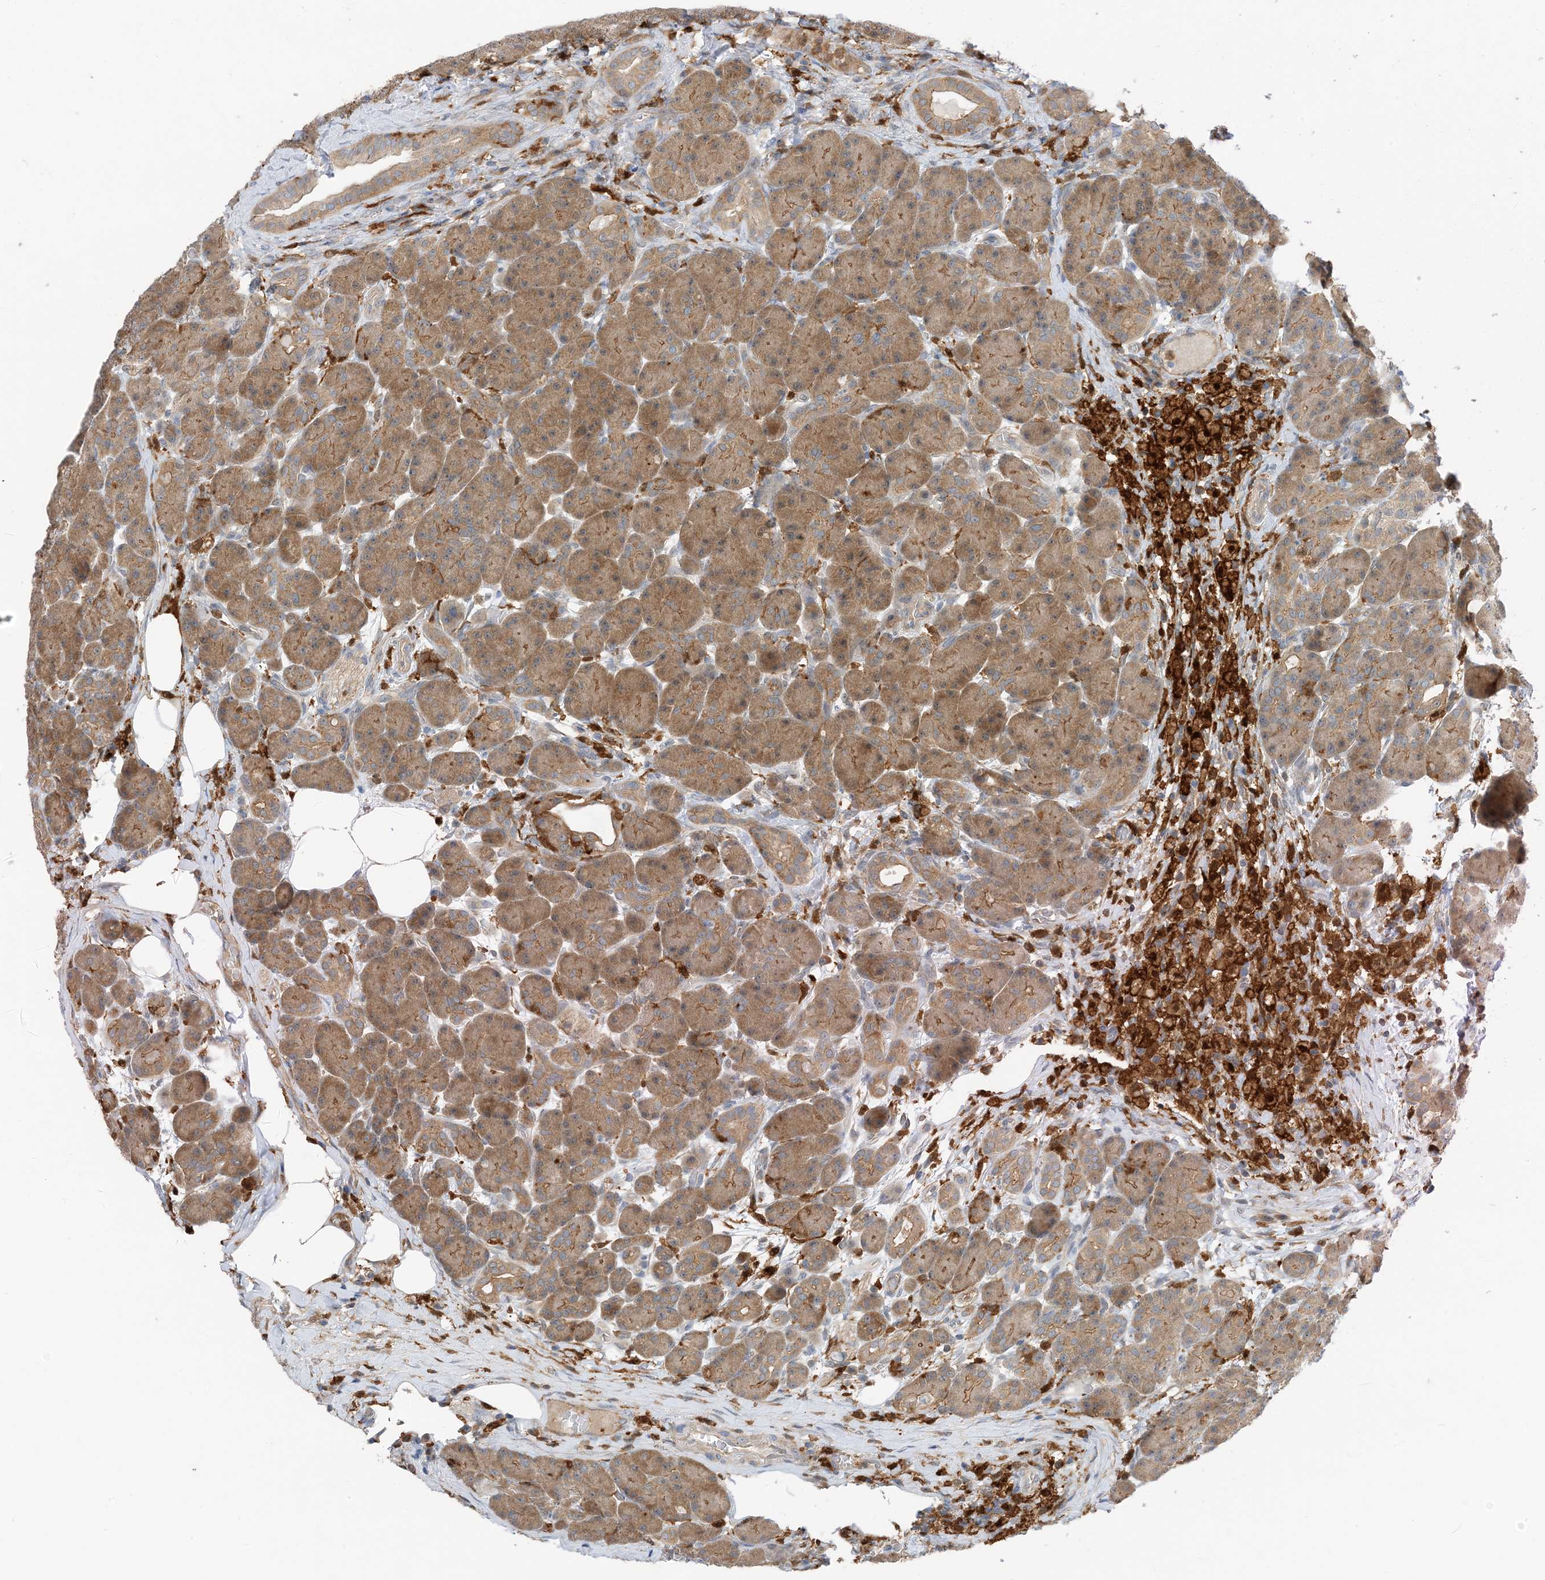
{"staining": {"intensity": "moderate", "quantity": ">75%", "location": "cytoplasmic/membranous"}, "tissue": "pancreas", "cell_type": "Exocrine glandular cells", "image_type": "normal", "snomed": [{"axis": "morphology", "description": "Normal tissue, NOS"}, {"axis": "topography", "description": "Pancreas"}], "caption": "Immunohistochemistry of benign human pancreas demonstrates medium levels of moderate cytoplasmic/membranous expression in approximately >75% of exocrine glandular cells. (IHC, brightfield microscopy, high magnification).", "gene": "NAGK", "patient": {"sex": "male", "age": 63}}